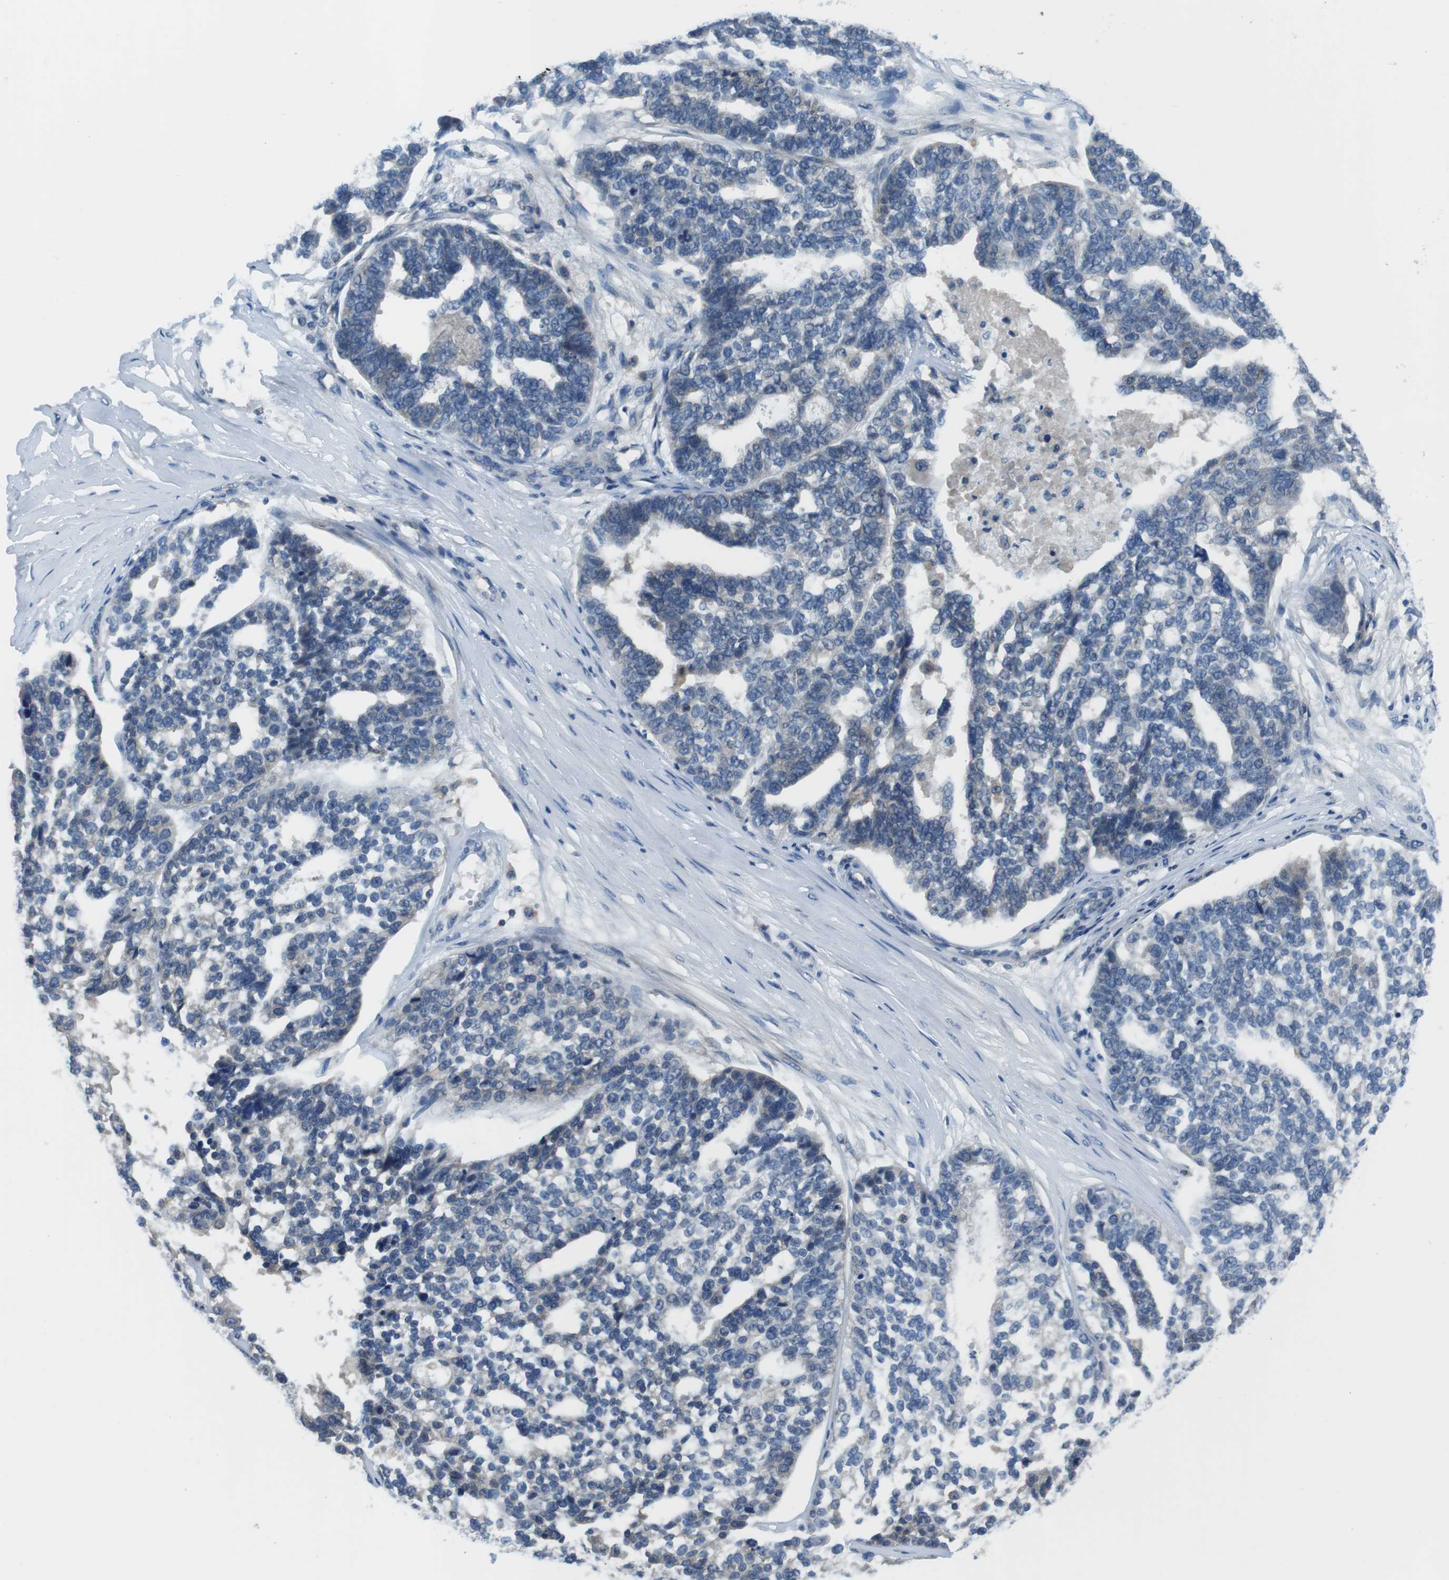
{"staining": {"intensity": "negative", "quantity": "none", "location": "none"}, "tissue": "ovarian cancer", "cell_type": "Tumor cells", "image_type": "cancer", "snomed": [{"axis": "morphology", "description": "Cystadenocarcinoma, serous, NOS"}, {"axis": "topography", "description": "Ovary"}], "caption": "Ovarian serous cystadenocarcinoma stained for a protein using immunohistochemistry (IHC) exhibits no expression tumor cells.", "gene": "PIK3CD", "patient": {"sex": "female", "age": 59}}